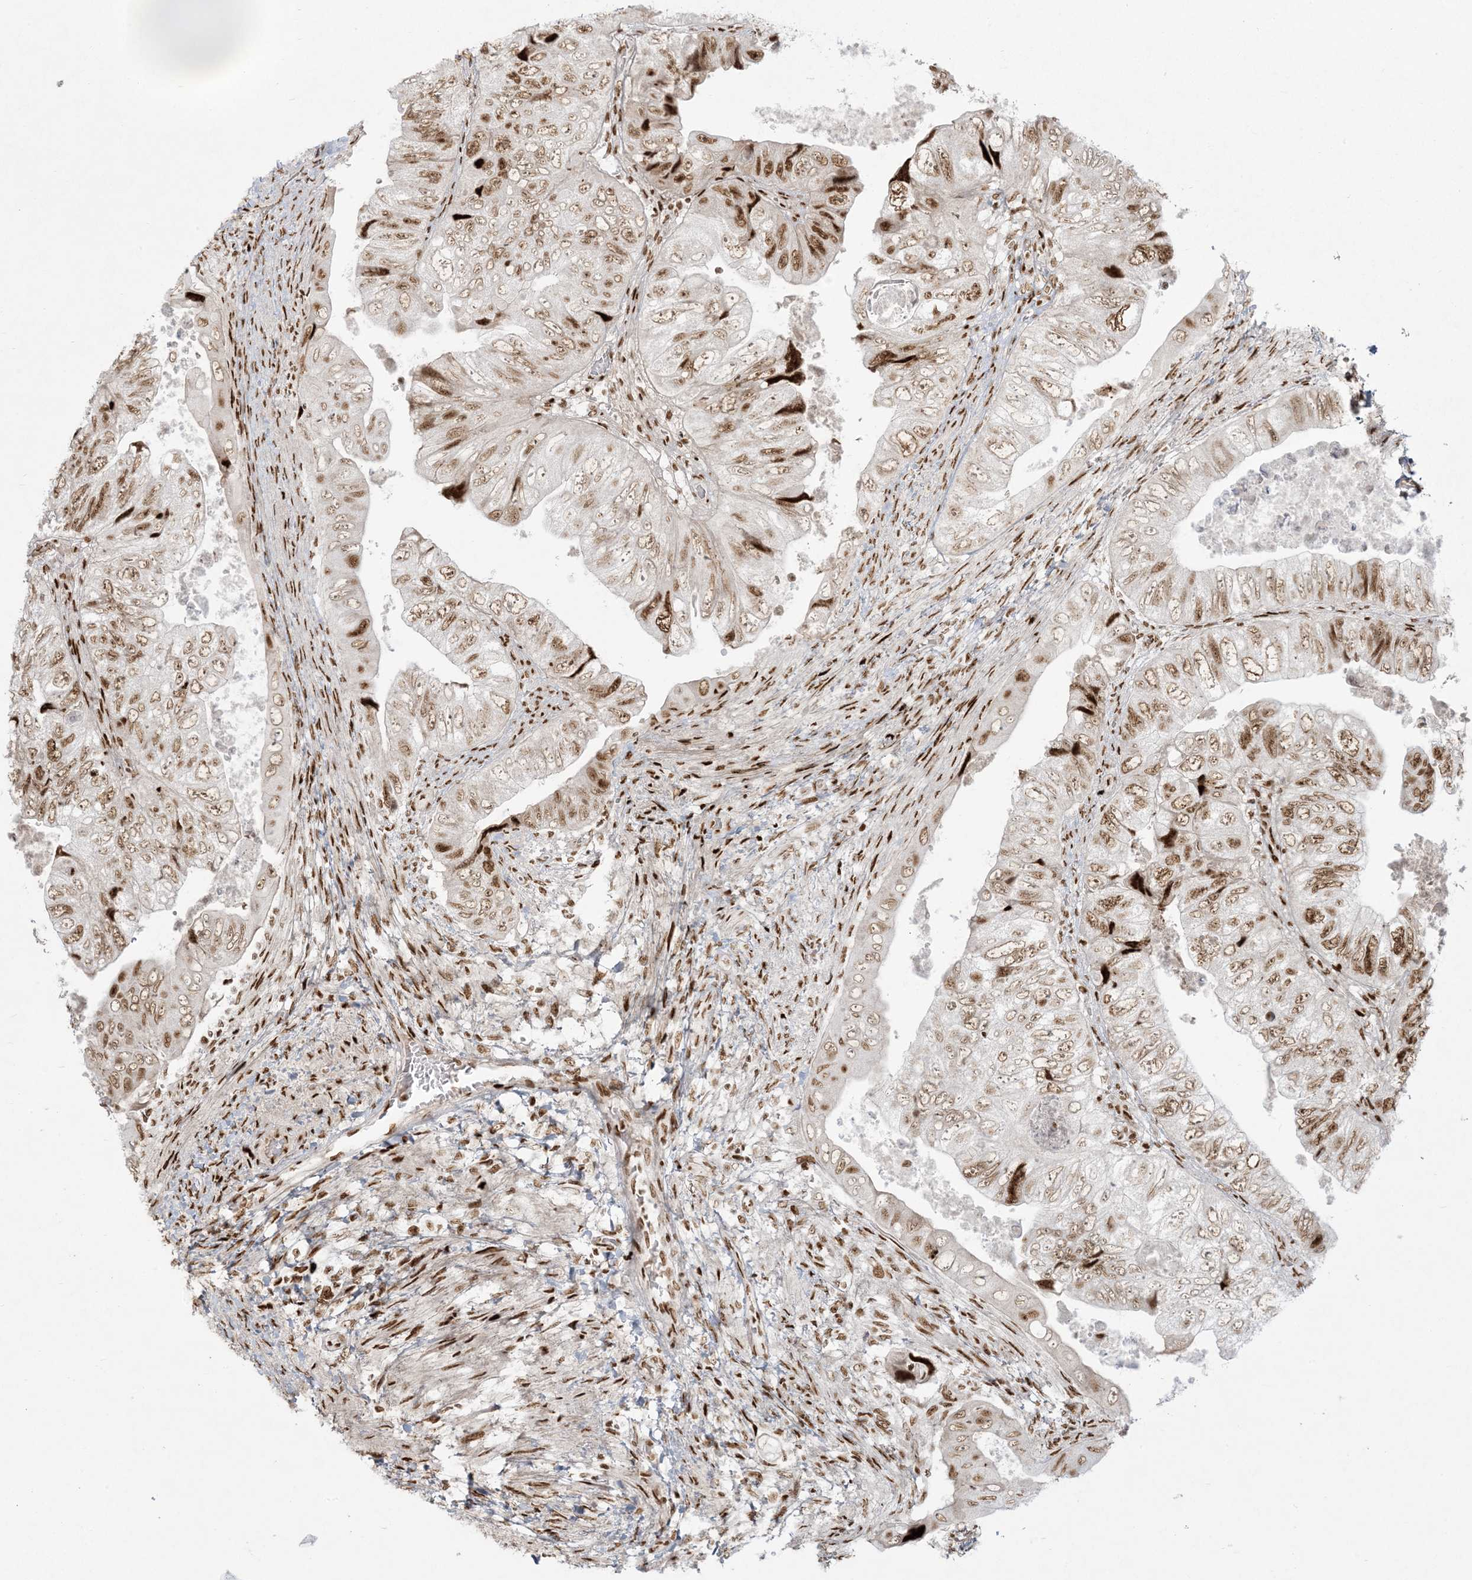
{"staining": {"intensity": "moderate", "quantity": ">75%", "location": "nuclear"}, "tissue": "colorectal cancer", "cell_type": "Tumor cells", "image_type": "cancer", "snomed": [{"axis": "morphology", "description": "Adenocarcinoma, NOS"}, {"axis": "topography", "description": "Rectum"}], "caption": "Immunohistochemical staining of colorectal cancer (adenocarcinoma) displays moderate nuclear protein positivity in about >75% of tumor cells.", "gene": "RBM10", "patient": {"sex": "male", "age": 63}}